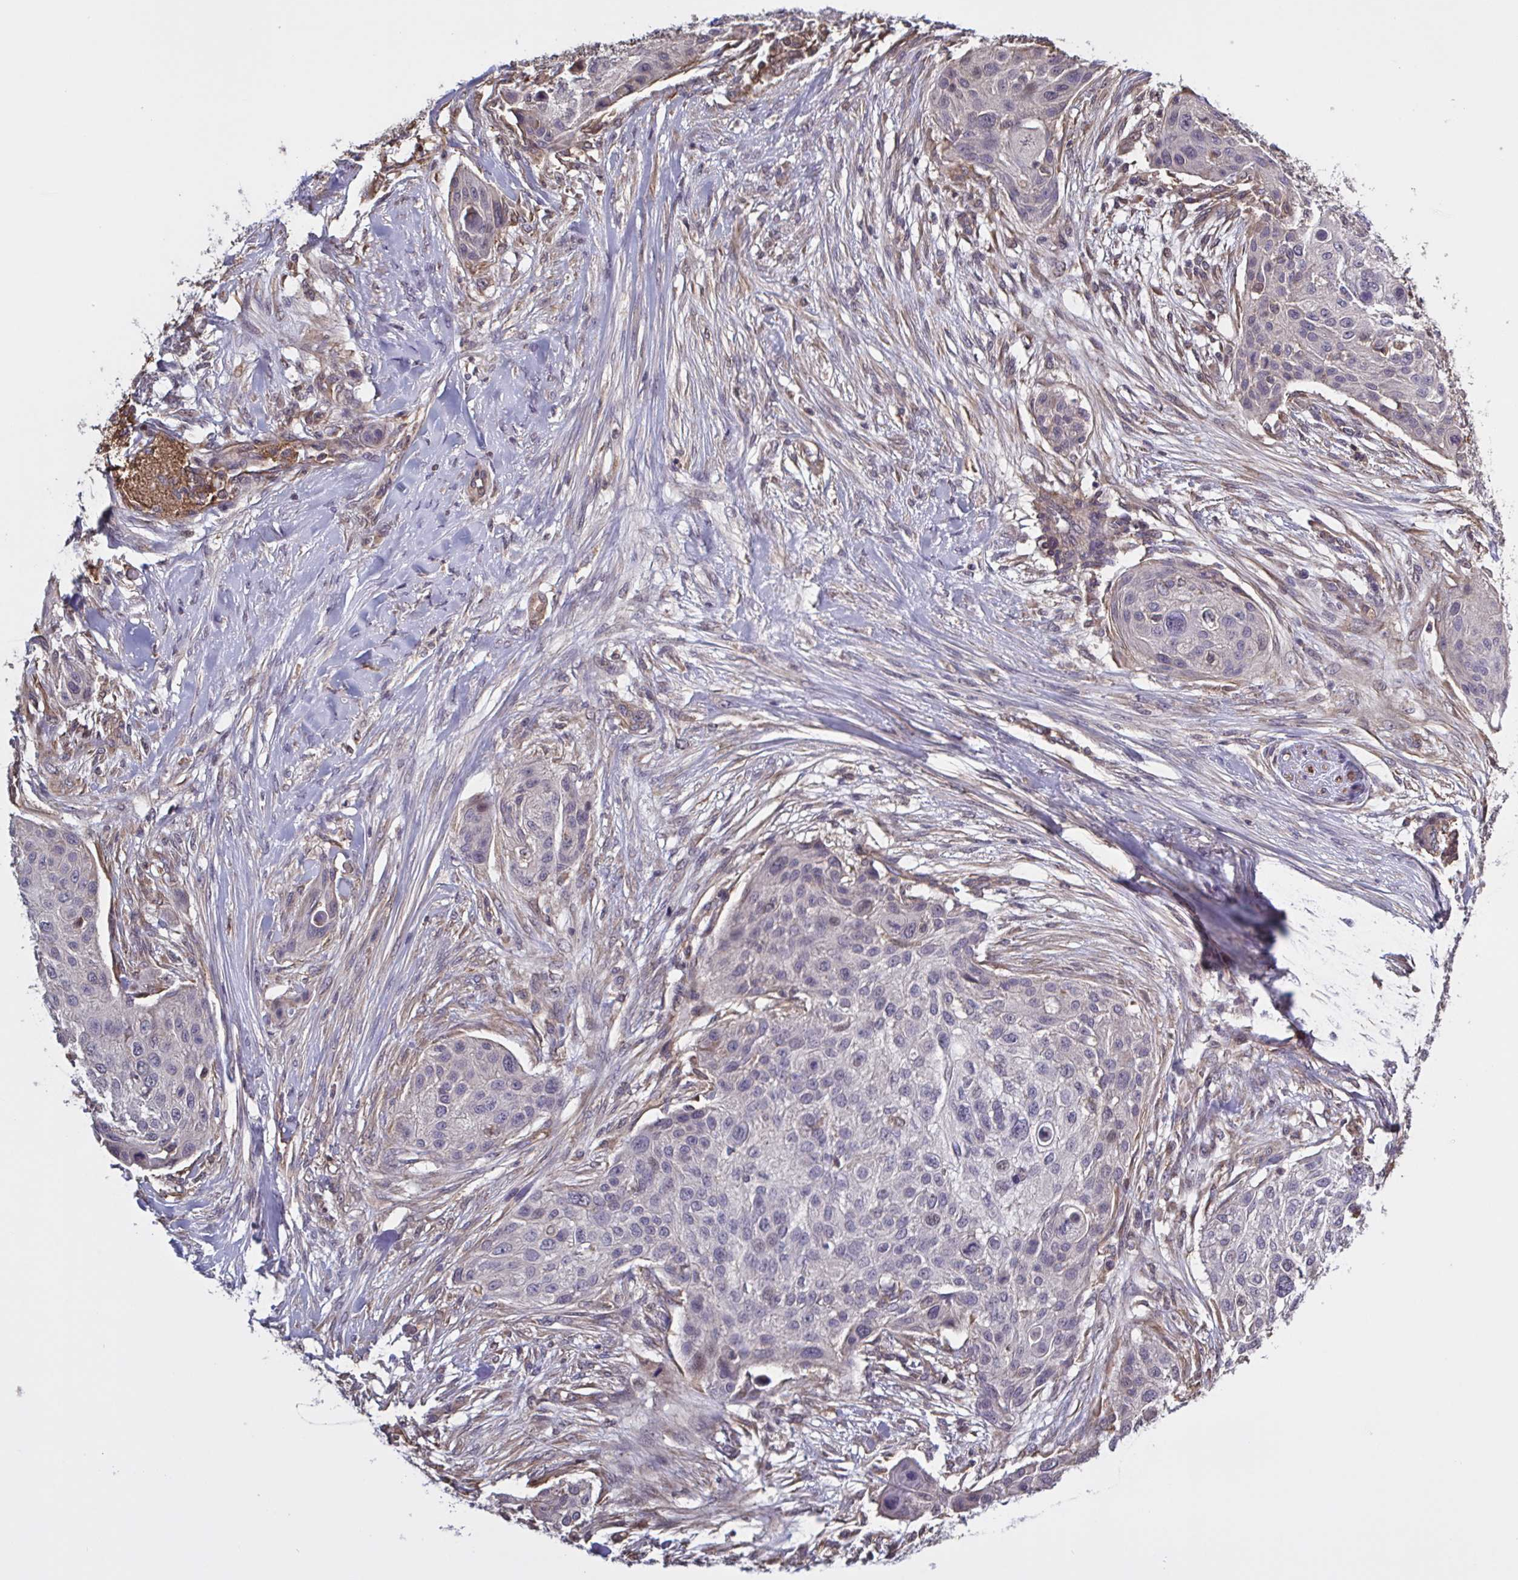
{"staining": {"intensity": "negative", "quantity": "none", "location": "none"}, "tissue": "skin cancer", "cell_type": "Tumor cells", "image_type": "cancer", "snomed": [{"axis": "morphology", "description": "Squamous cell carcinoma, NOS"}, {"axis": "topography", "description": "Skin"}], "caption": "Tumor cells show no significant expression in skin squamous cell carcinoma.", "gene": "ZNF200", "patient": {"sex": "female", "age": 87}}